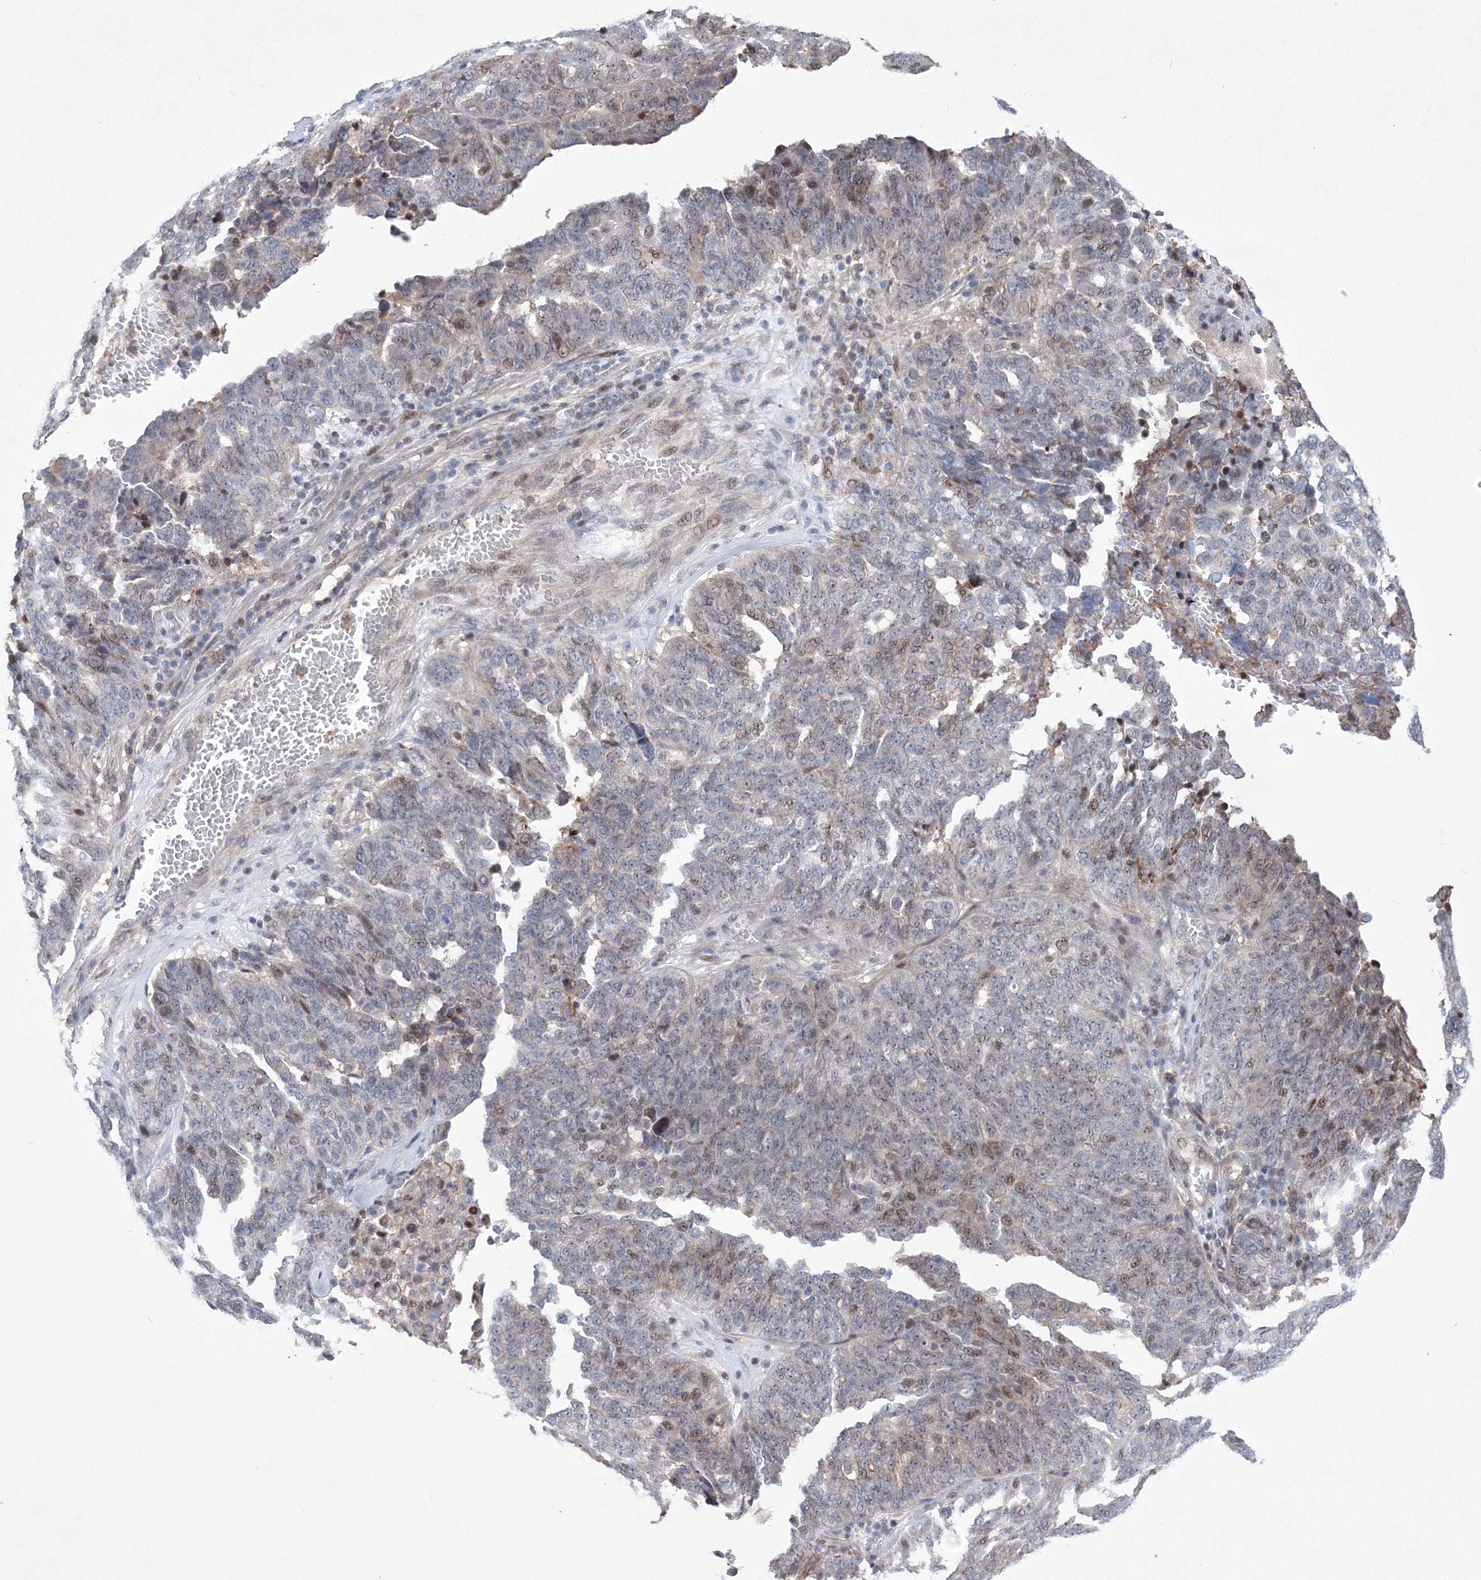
{"staining": {"intensity": "moderate", "quantity": "<25%", "location": "nuclear"}, "tissue": "ovarian cancer", "cell_type": "Tumor cells", "image_type": "cancer", "snomed": [{"axis": "morphology", "description": "Cystadenocarcinoma, serous, NOS"}, {"axis": "topography", "description": "Ovary"}], "caption": "Tumor cells exhibit low levels of moderate nuclear staining in about <25% of cells in ovarian cancer (serous cystadenocarcinoma).", "gene": "RNPEPL1", "patient": {"sex": "female", "age": 59}}